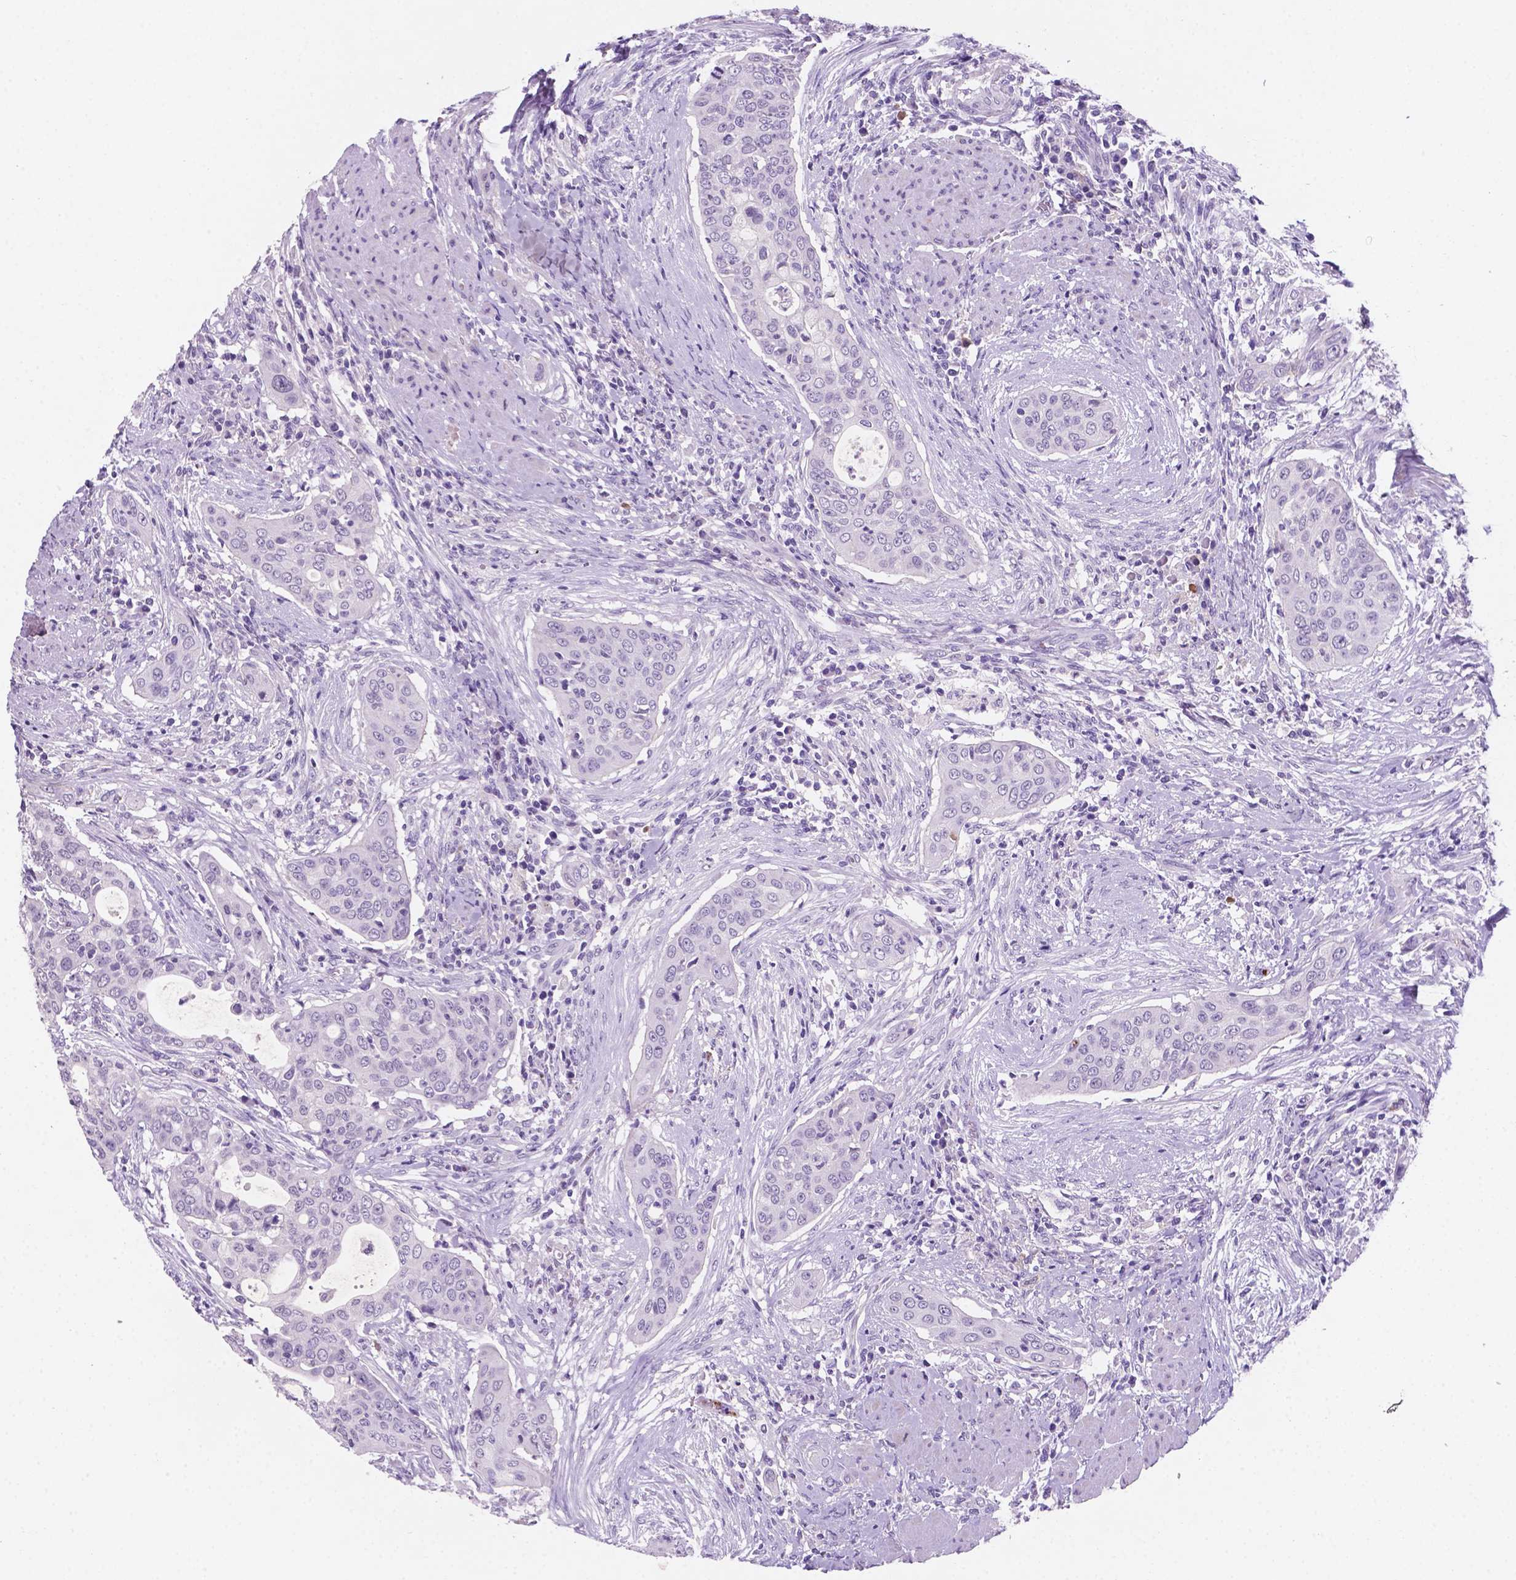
{"staining": {"intensity": "negative", "quantity": "none", "location": "none"}, "tissue": "urothelial cancer", "cell_type": "Tumor cells", "image_type": "cancer", "snomed": [{"axis": "morphology", "description": "Urothelial carcinoma, High grade"}, {"axis": "topography", "description": "Urinary bladder"}], "caption": "A high-resolution image shows immunohistochemistry staining of urothelial carcinoma (high-grade), which shows no significant positivity in tumor cells. (Immunohistochemistry (ihc), brightfield microscopy, high magnification).", "gene": "EBLN2", "patient": {"sex": "male", "age": 82}}